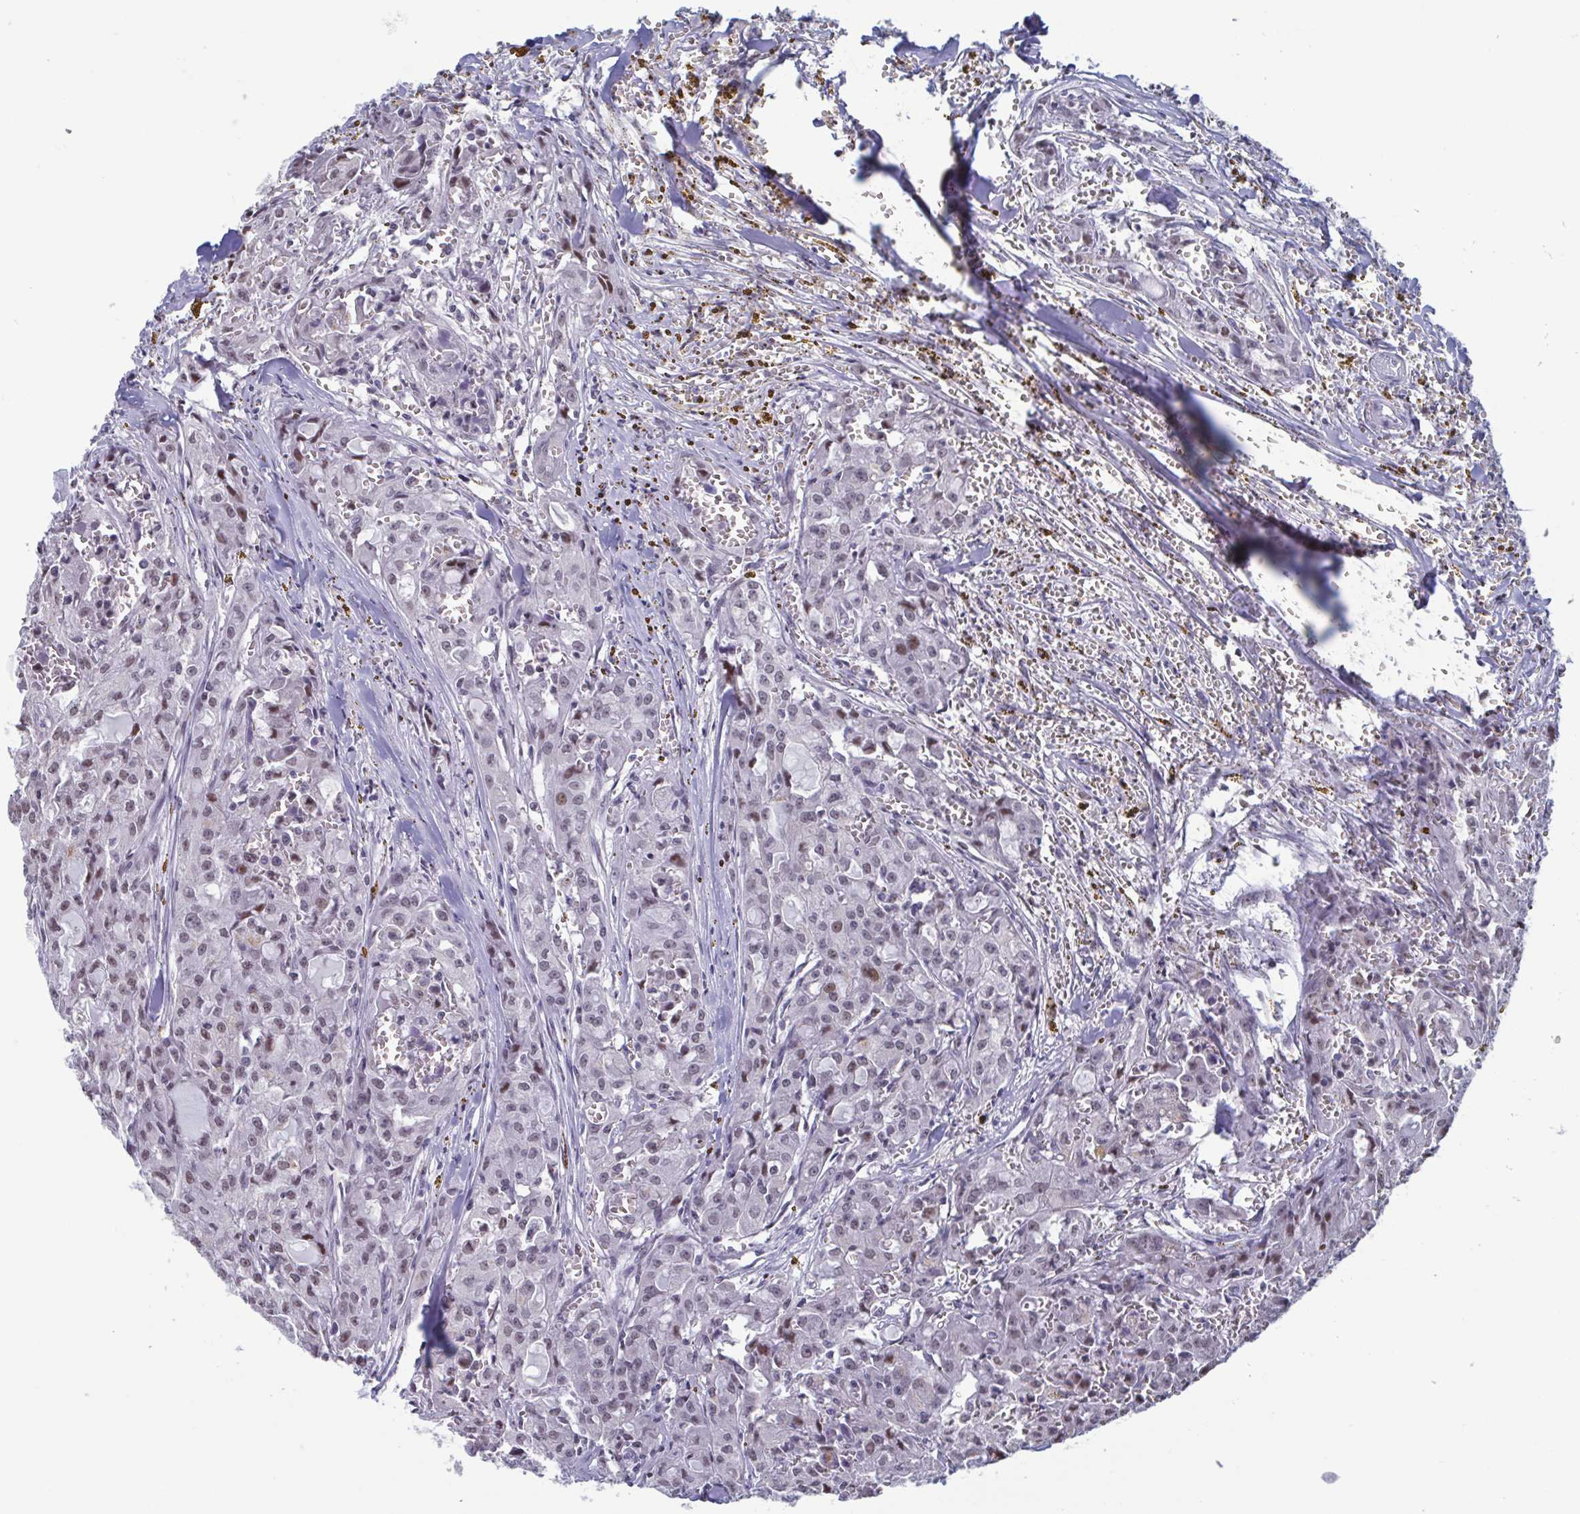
{"staining": {"intensity": "weak", "quantity": ">75%", "location": "nuclear"}, "tissue": "head and neck cancer", "cell_type": "Tumor cells", "image_type": "cancer", "snomed": [{"axis": "morphology", "description": "Adenocarcinoma, NOS"}, {"axis": "topography", "description": "Head-Neck"}], "caption": "There is low levels of weak nuclear positivity in tumor cells of head and neck cancer (adenocarcinoma), as demonstrated by immunohistochemical staining (brown color).", "gene": "PERM1", "patient": {"sex": "male", "age": 64}}